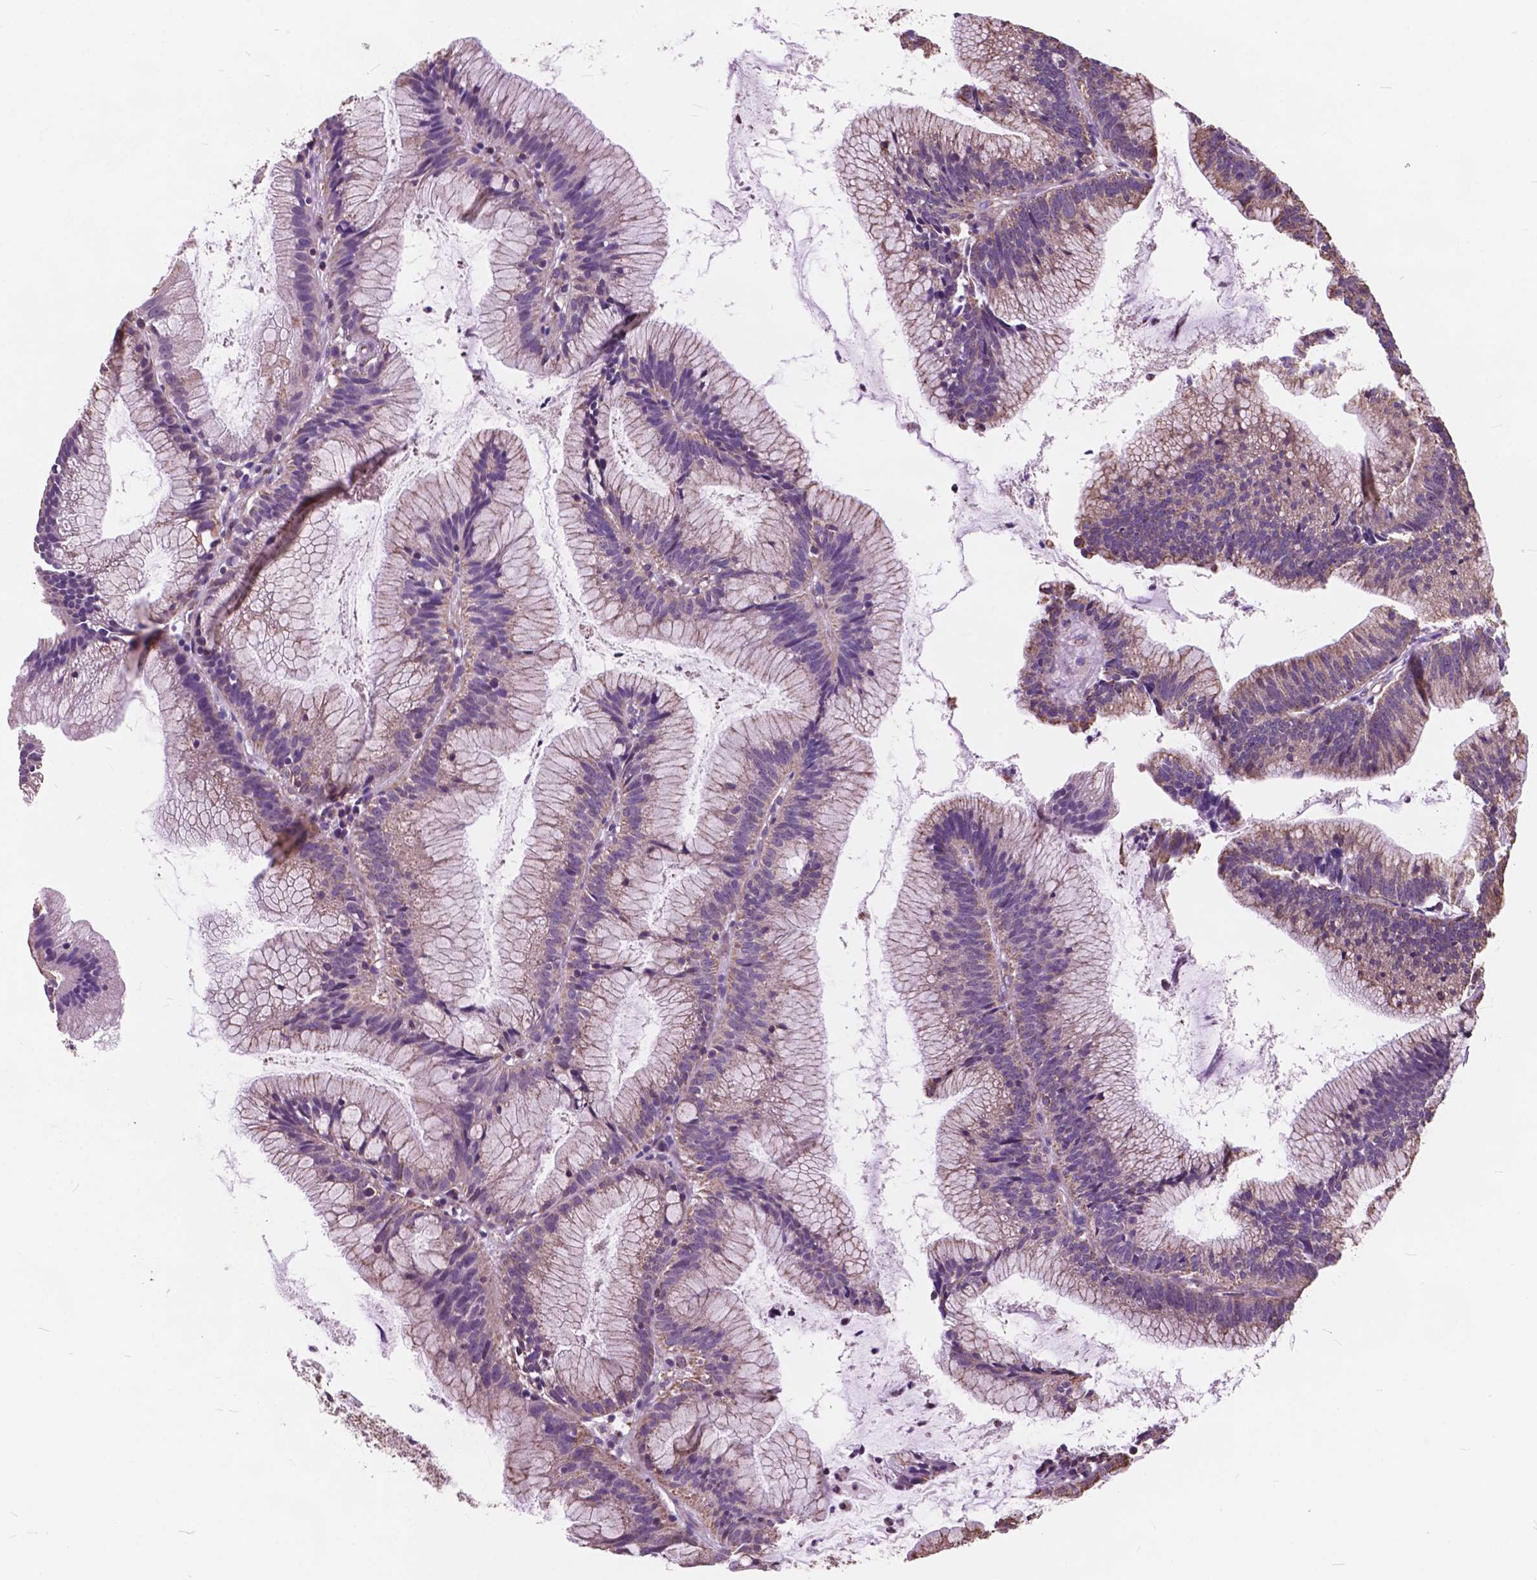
{"staining": {"intensity": "moderate", "quantity": ">75%", "location": "cytoplasmic/membranous"}, "tissue": "colorectal cancer", "cell_type": "Tumor cells", "image_type": "cancer", "snomed": [{"axis": "morphology", "description": "Adenocarcinoma, NOS"}, {"axis": "topography", "description": "Colon"}], "caption": "Protein staining displays moderate cytoplasmic/membranous positivity in approximately >75% of tumor cells in colorectal cancer (adenocarcinoma). Immunohistochemistry stains the protein in brown and the nuclei are stained blue.", "gene": "SCOC", "patient": {"sex": "female", "age": 78}}